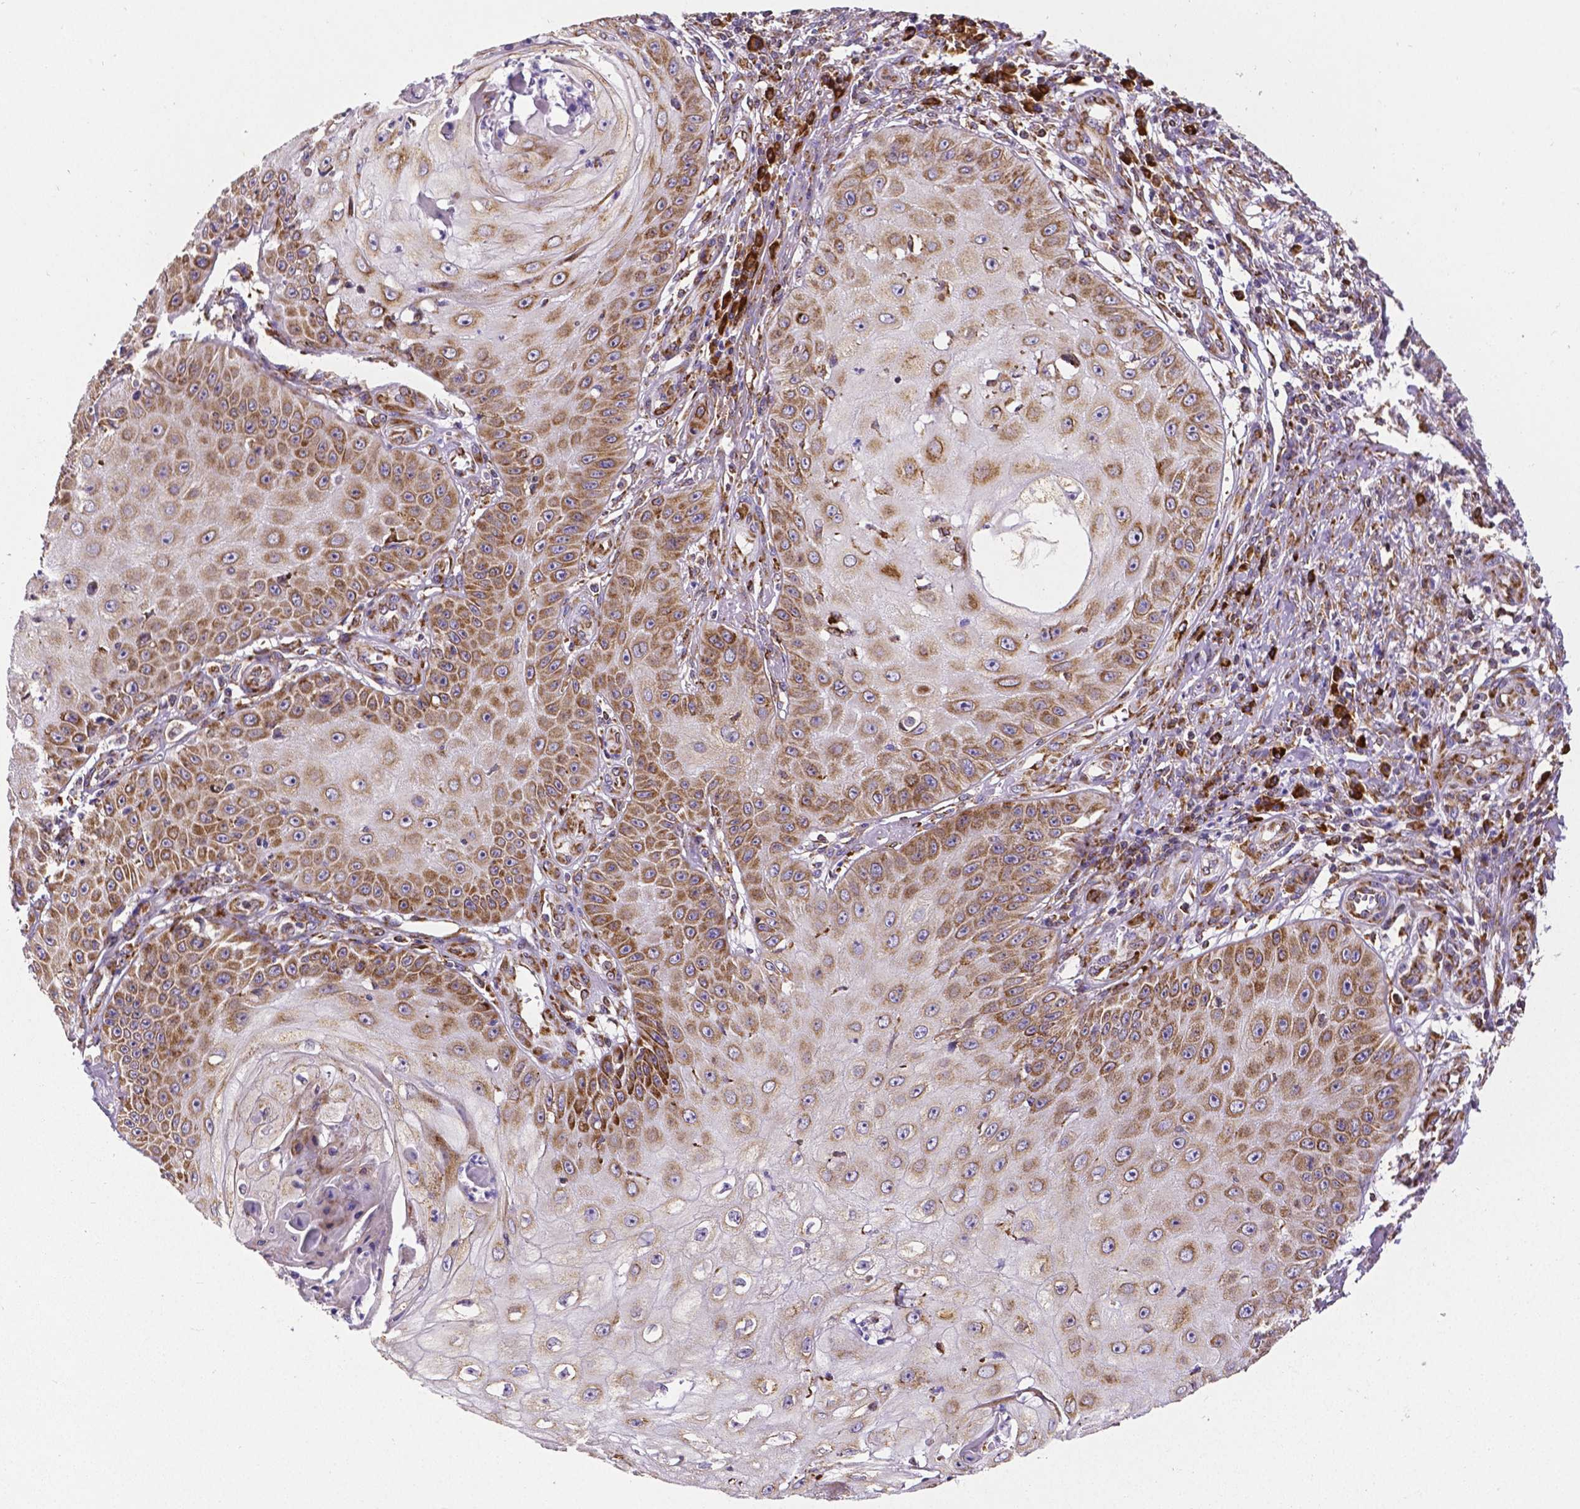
{"staining": {"intensity": "moderate", "quantity": ">75%", "location": "cytoplasmic/membranous"}, "tissue": "skin cancer", "cell_type": "Tumor cells", "image_type": "cancer", "snomed": [{"axis": "morphology", "description": "Squamous cell carcinoma, NOS"}, {"axis": "topography", "description": "Skin"}], "caption": "Moderate cytoplasmic/membranous protein expression is appreciated in approximately >75% of tumor cells in skin squamous cell carcinoma. (DAB (3,3'-diaminobenzidine) IHC with brightfield microscopy, high magnification).", "gene": "MTDH", "patient": {"sex": "male", "age": 70}}